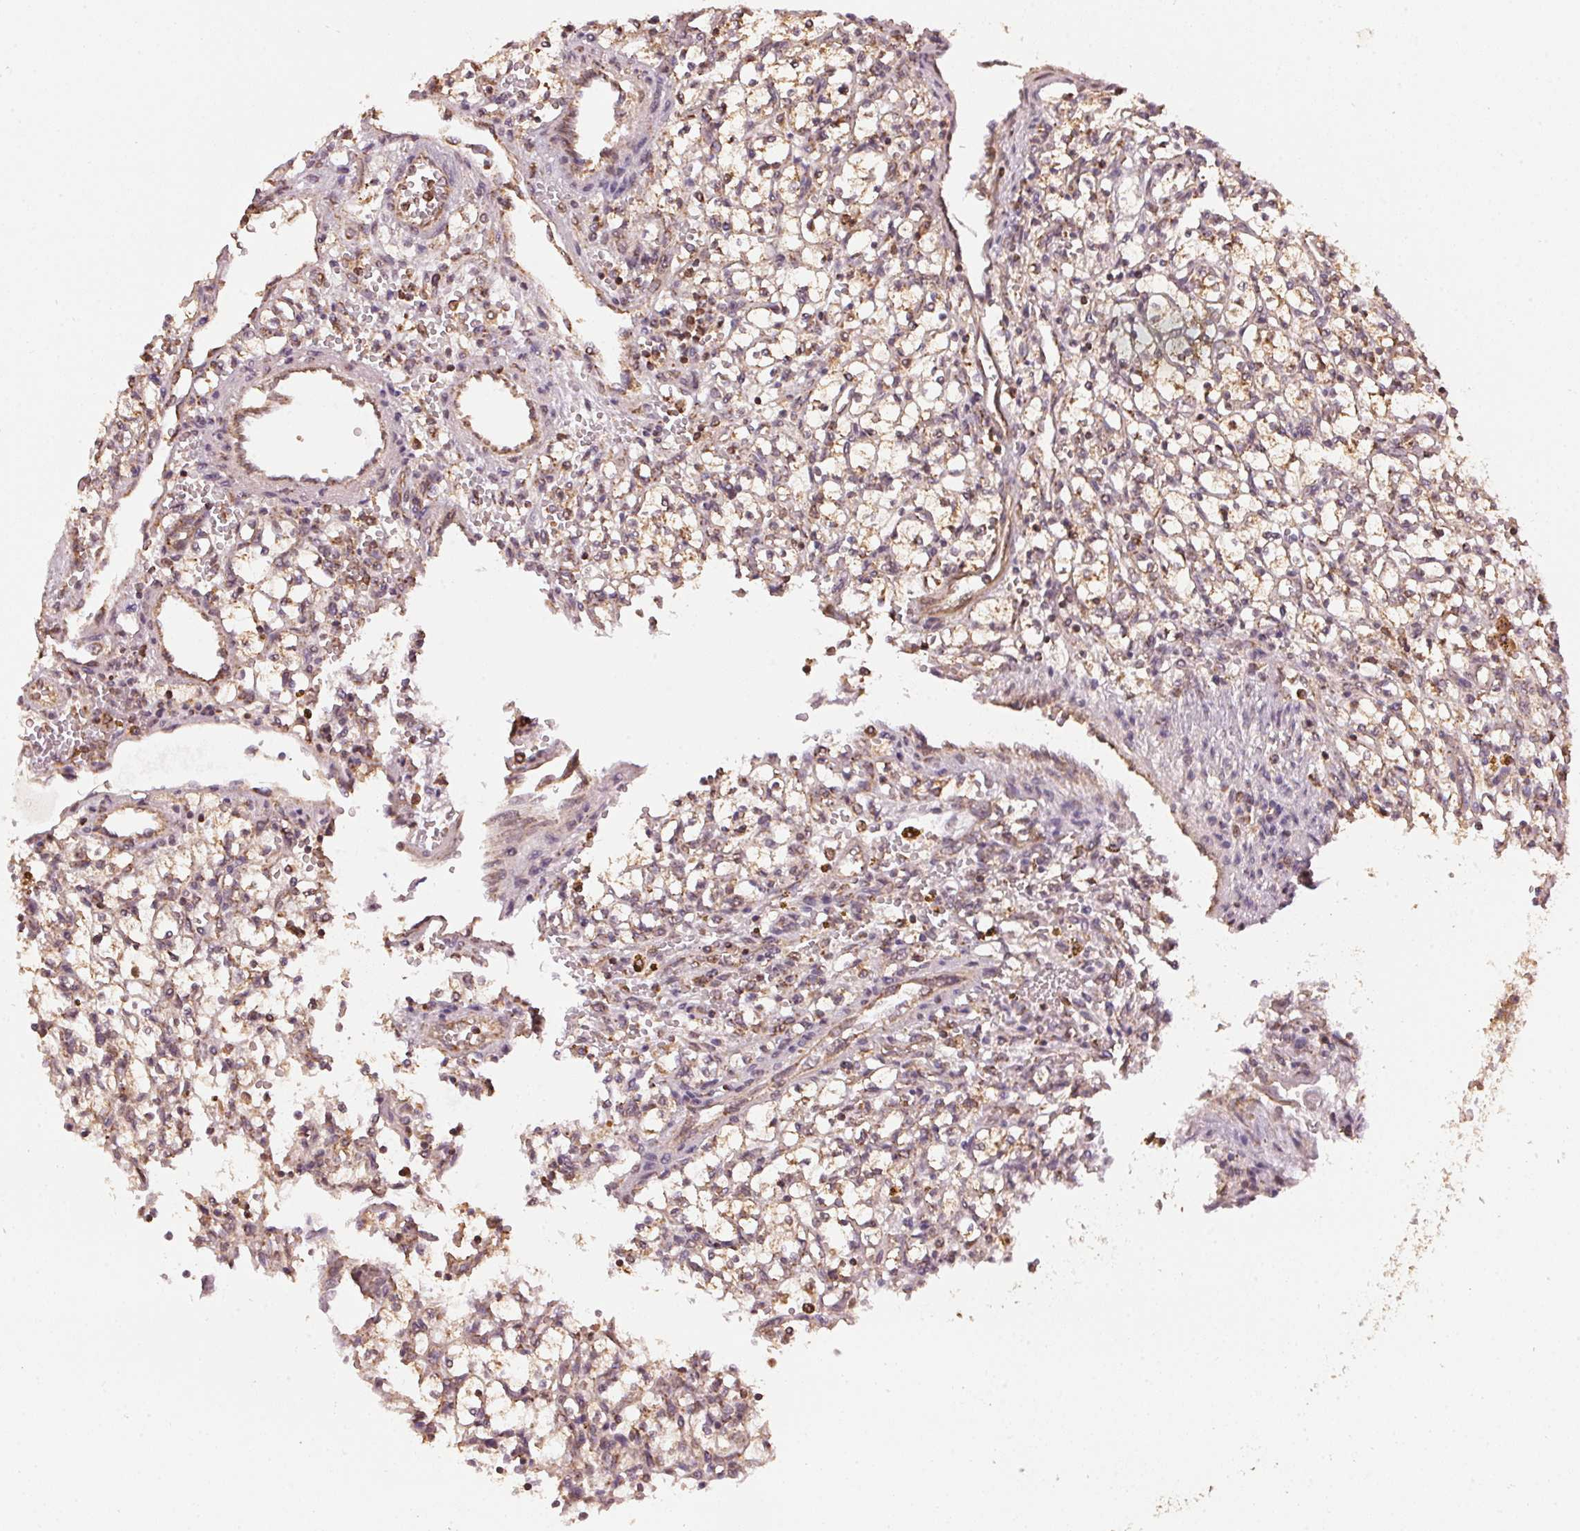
{"staining": {"intensity": "moderate", "quantity": ">75%", "location": "cytoplasmic/membranous"}, "tissue": "renal cancer", "cell_type": "Tumor cells", "image_type": "cancer", "snomed": [{"axis": "morphology", "description": "Adenocarcinoma, NOS"}, {"axis": "topography", "description": "Kidney"}], "caption": "There is medium levels of moderate cytoplasmic/membranous positivity in tumor cells of renal adenocarcinoma, as demonstrated by immunohistochemical staining (brown color).", "gene": "ARHGAP6", "patient": {"sex": "female", "age": 64}}